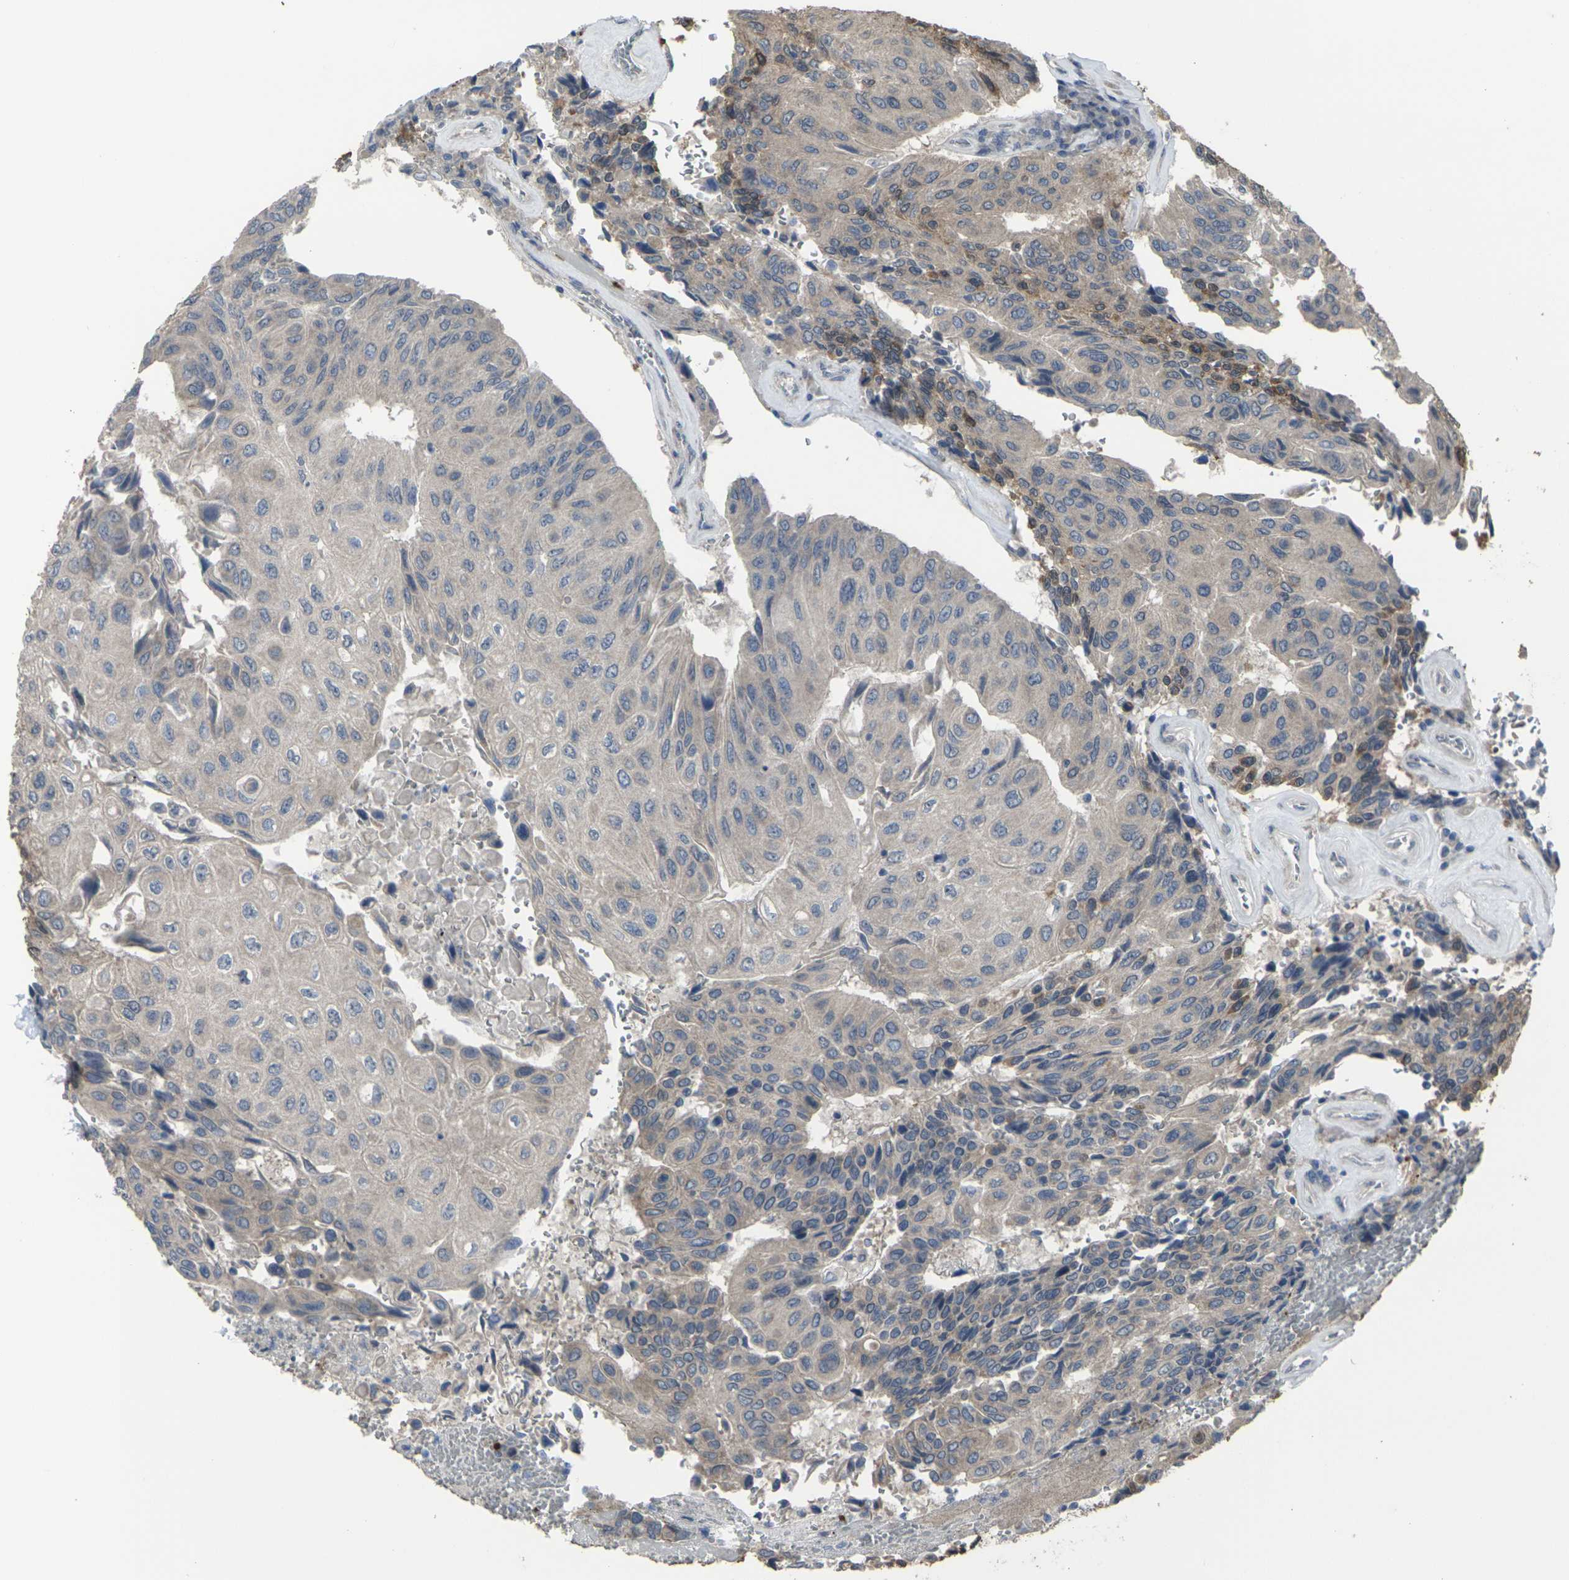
{"staining": {"intensity": "weak", "quantity": ">75%", "location": "cytoplasmic/membranous"}, "tissue": "urothelial cancer", "cell_type": "Tumor cells", "image_type": "cancer", "snomed": [{"axis": "morphology", "description": "Urothelial carcinoma, High grade"}, {"axis": "topography", "description": "Urinary bladder"}], "caption": "Immunohistochemical staining of human urothelial carcinoma (high-grade) shows weak cytoplasmic/membranous protein expression in about >75% of tumor cells.", "gene": "CCR10", "patient": {"sex": "female", "age": 85}}